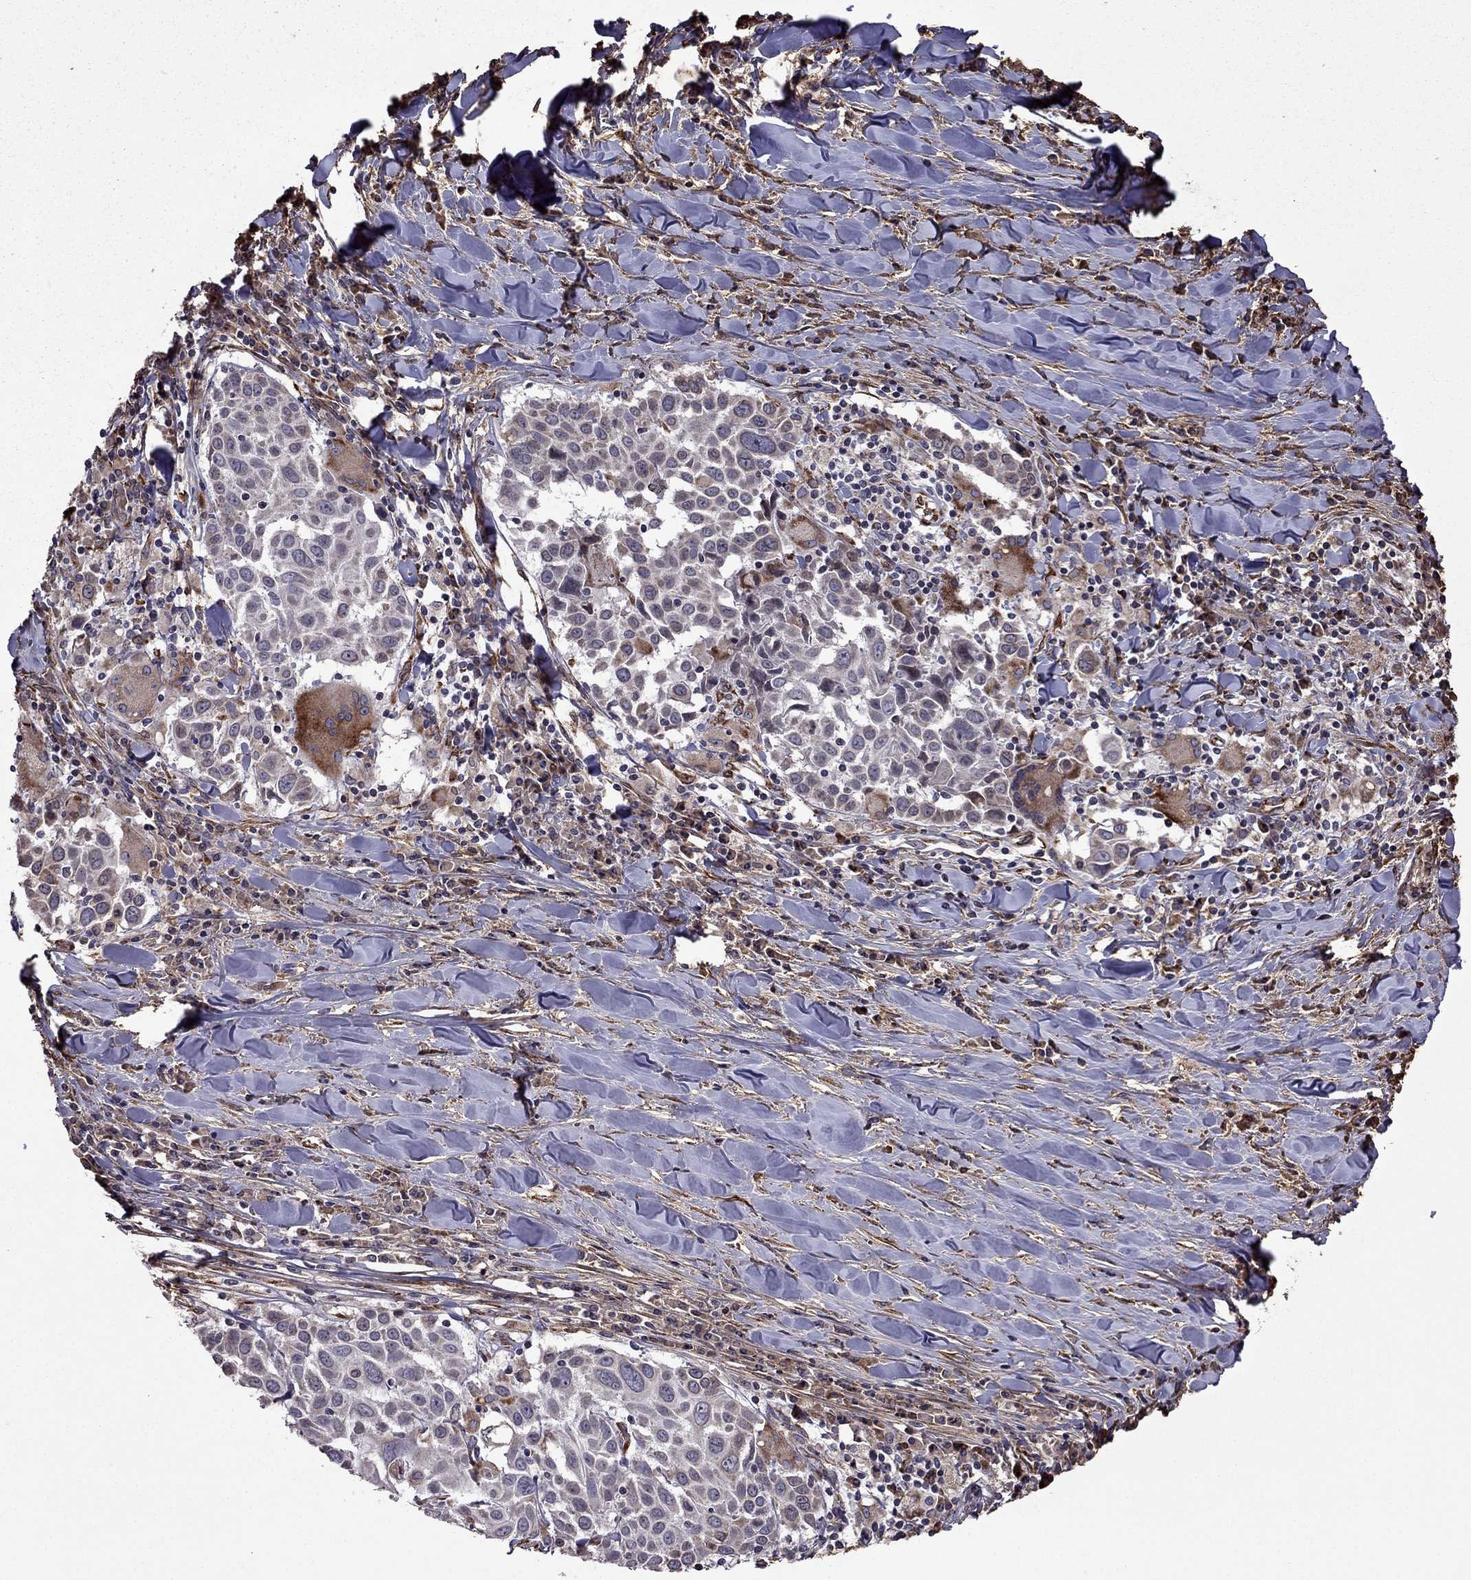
{"staining": {"intensity": "negative", "quantity": "none", "location": "none"}, "tissue": "lung cancer", "cell_type": "Tumor cells", "image_type": "cancer", "snomed": [{"axis": "morphology", "description": "Squamous cell carcinoma, NOS"}, {"axis": "topography", "description": "Lung"}], "caption": "IHC of human squamous cell carcinoma (lung) reveals no positivity in tumor cells. (Brightfield microscopy of DAB IHC at high magnification).", "gene": "IKBIP", "patient": {"sex": "male", "age": 57}}